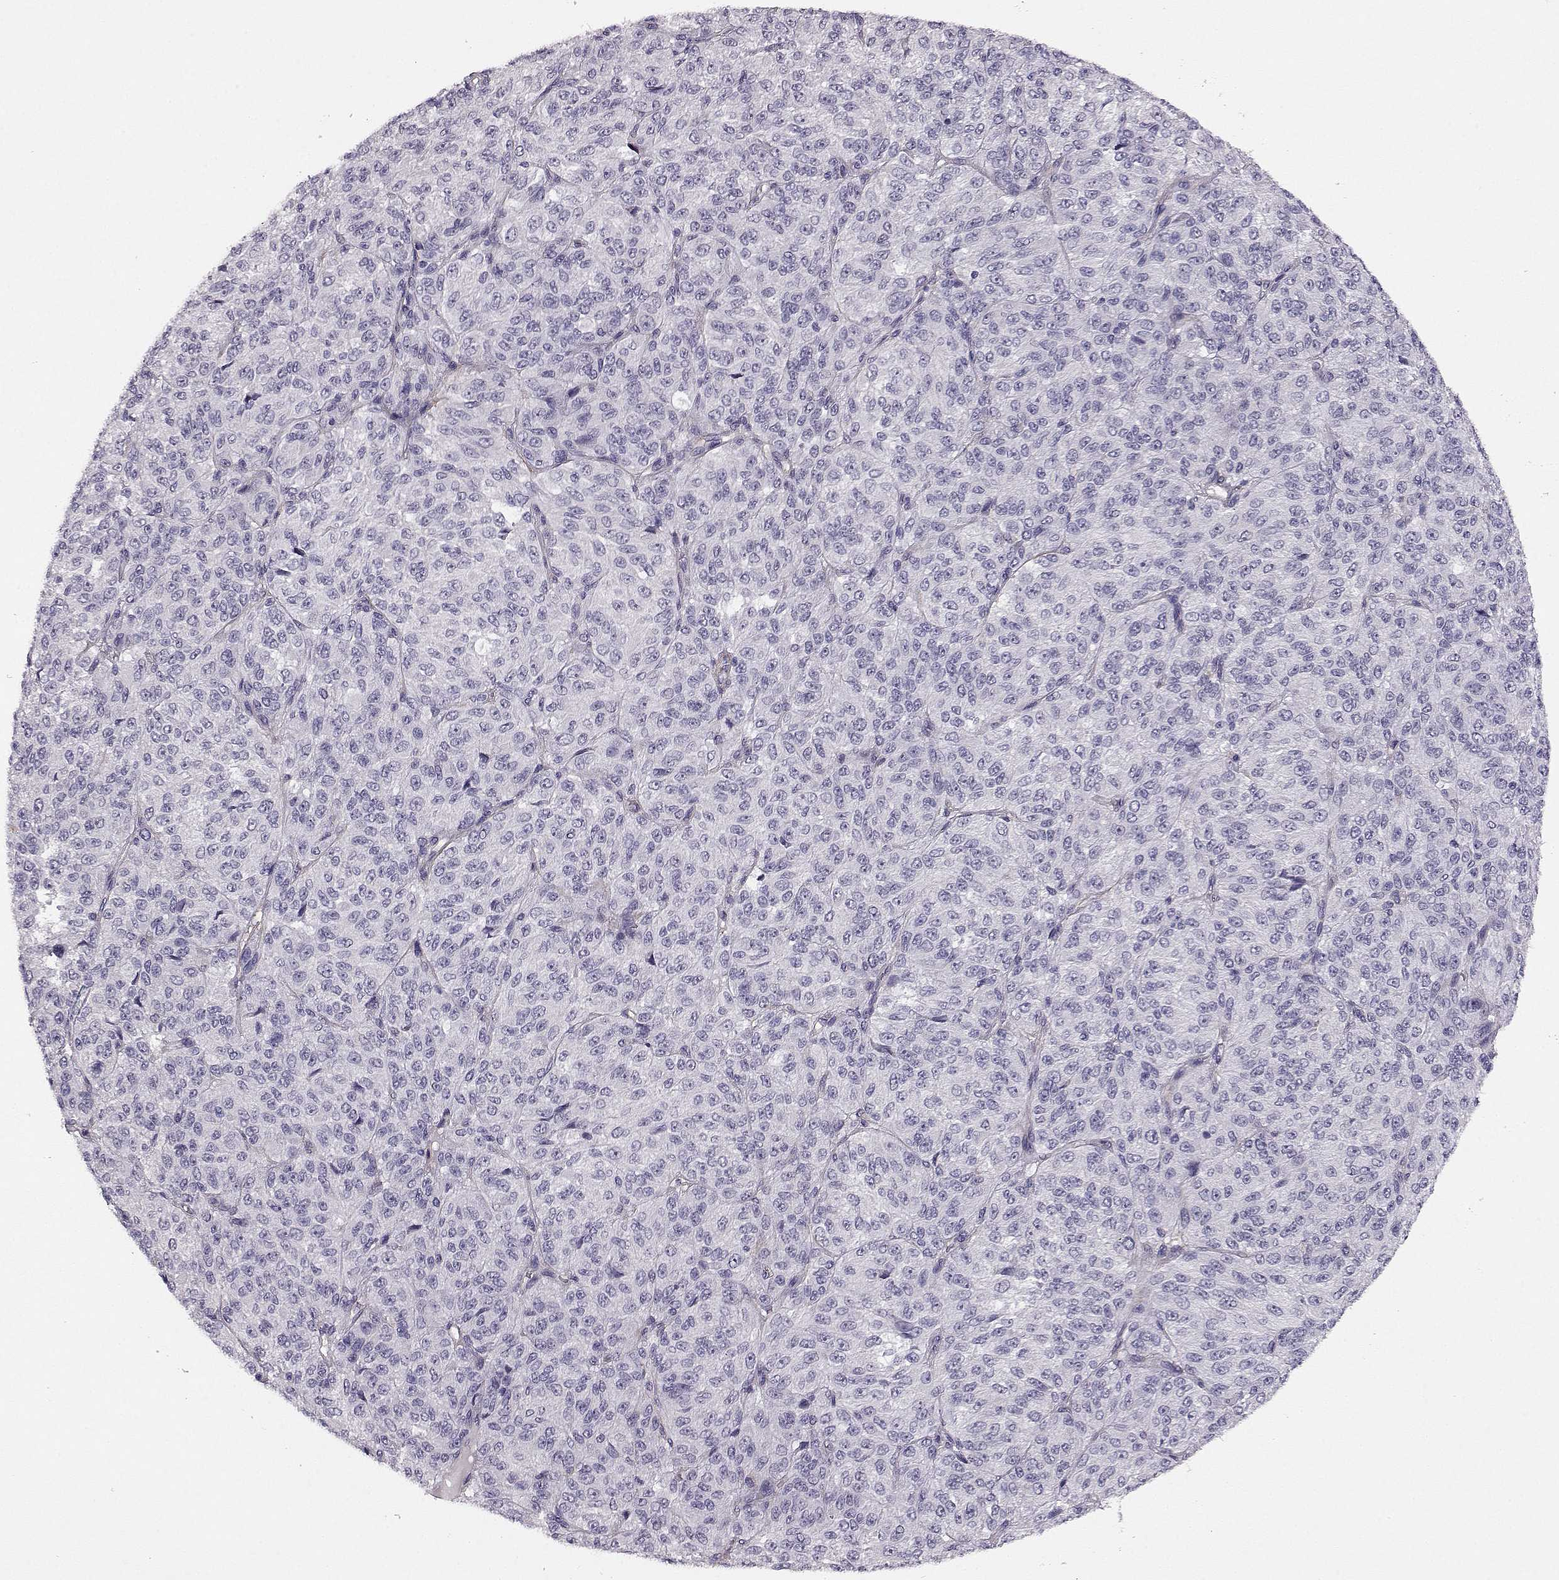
{"staining": {"intensity": "negative", "quantity": "none", "location": "none"}, "tissue": "melanoma", "cell_type": "Tumor cells", "image_type": "cancer", "snomed": [{"axis": "morphology", "description": "Malignant melanoma, Metastatic site"}, {"axis": "topography", "description": "Brain"}], "caption": "The immunohistochemistry (IHC) image has no significant positivity in tumor cells of melanoma tissue.", "gene": "TRIM69", "patient": {"sex": "female", "age": 56}}